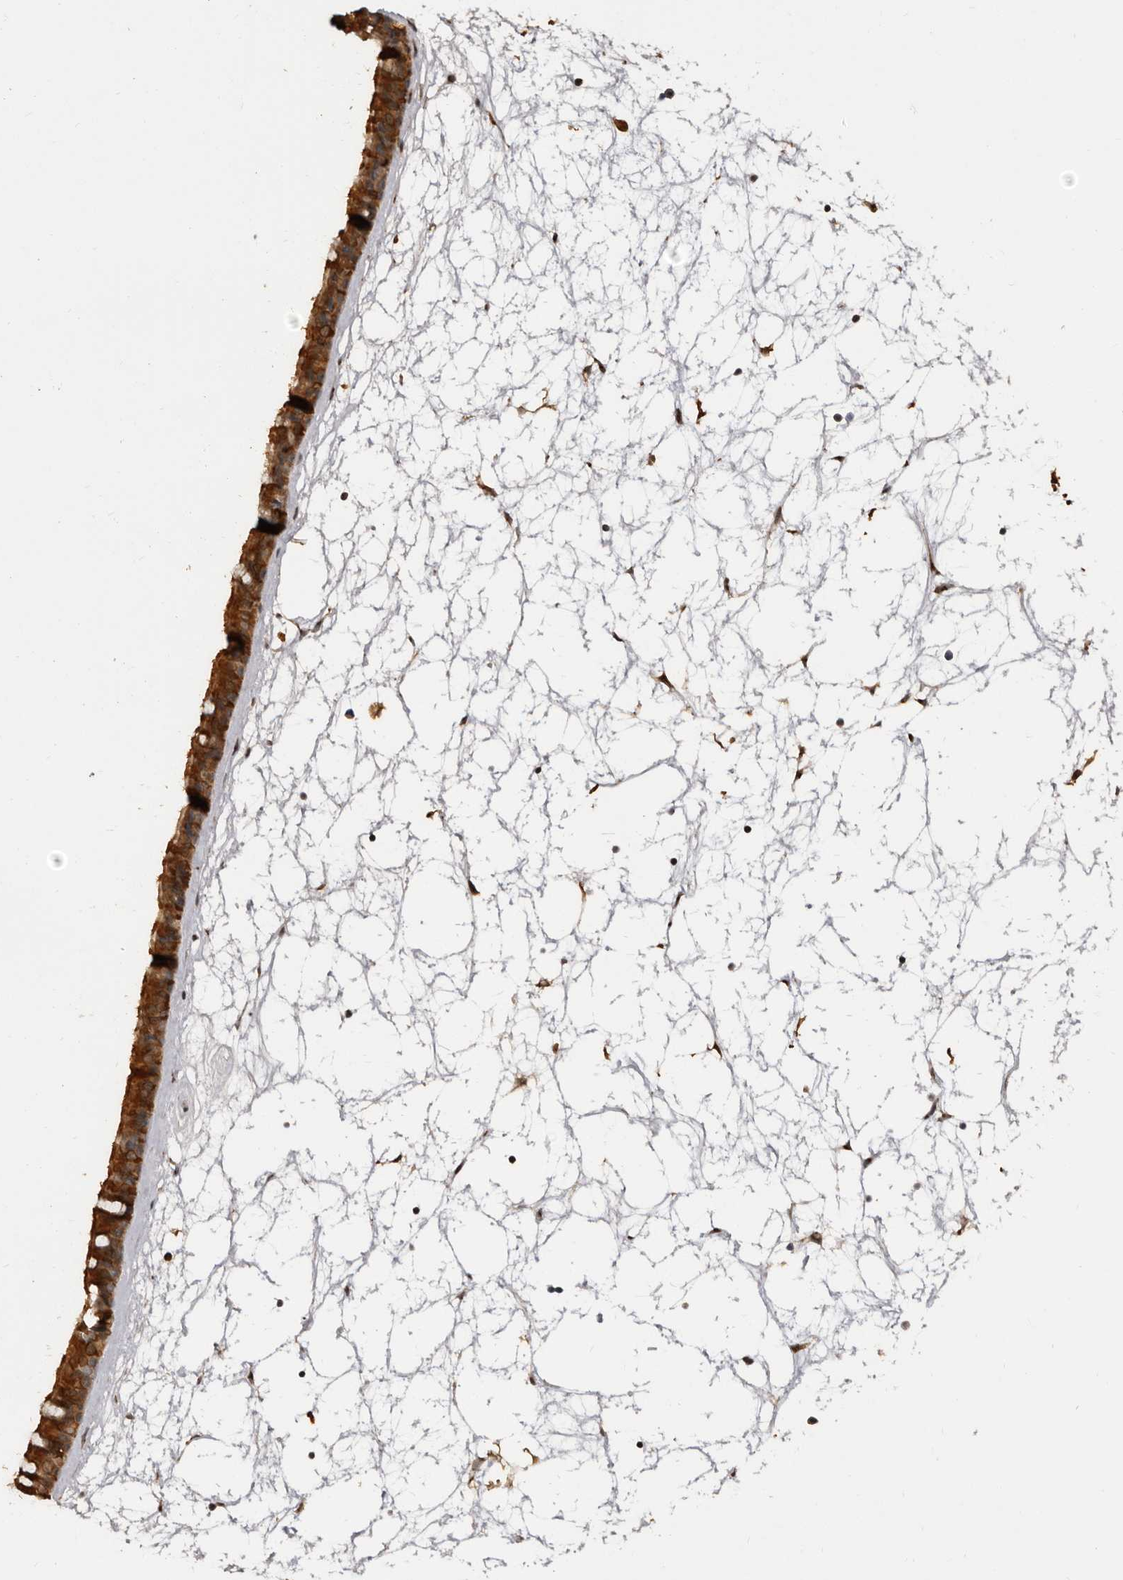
{"staining": {"intensity": "strong", "quantity": ">75%", "location": "cytoplasmic/membranous"}, "tissue": "nasopharynx", "cell_type": "Respiratory epithelial cells", "image_type": "normal", "snomed": [{"axis": "morphology", "description": "Normal tissue, NOS"}, {"axis": "topography", "description": "Nasopharynx"}], "caption": "Protein staining by immunohistochemistry reveals strong cytoplasmic/membranous expression in about >75% of respiratory epithelial cells in normal nasopharynx. (DAB IHC with brightfield microscopy, high magnification).", "gene": "ENTREP1", "patient": {"sex": "male", "age": 64}}